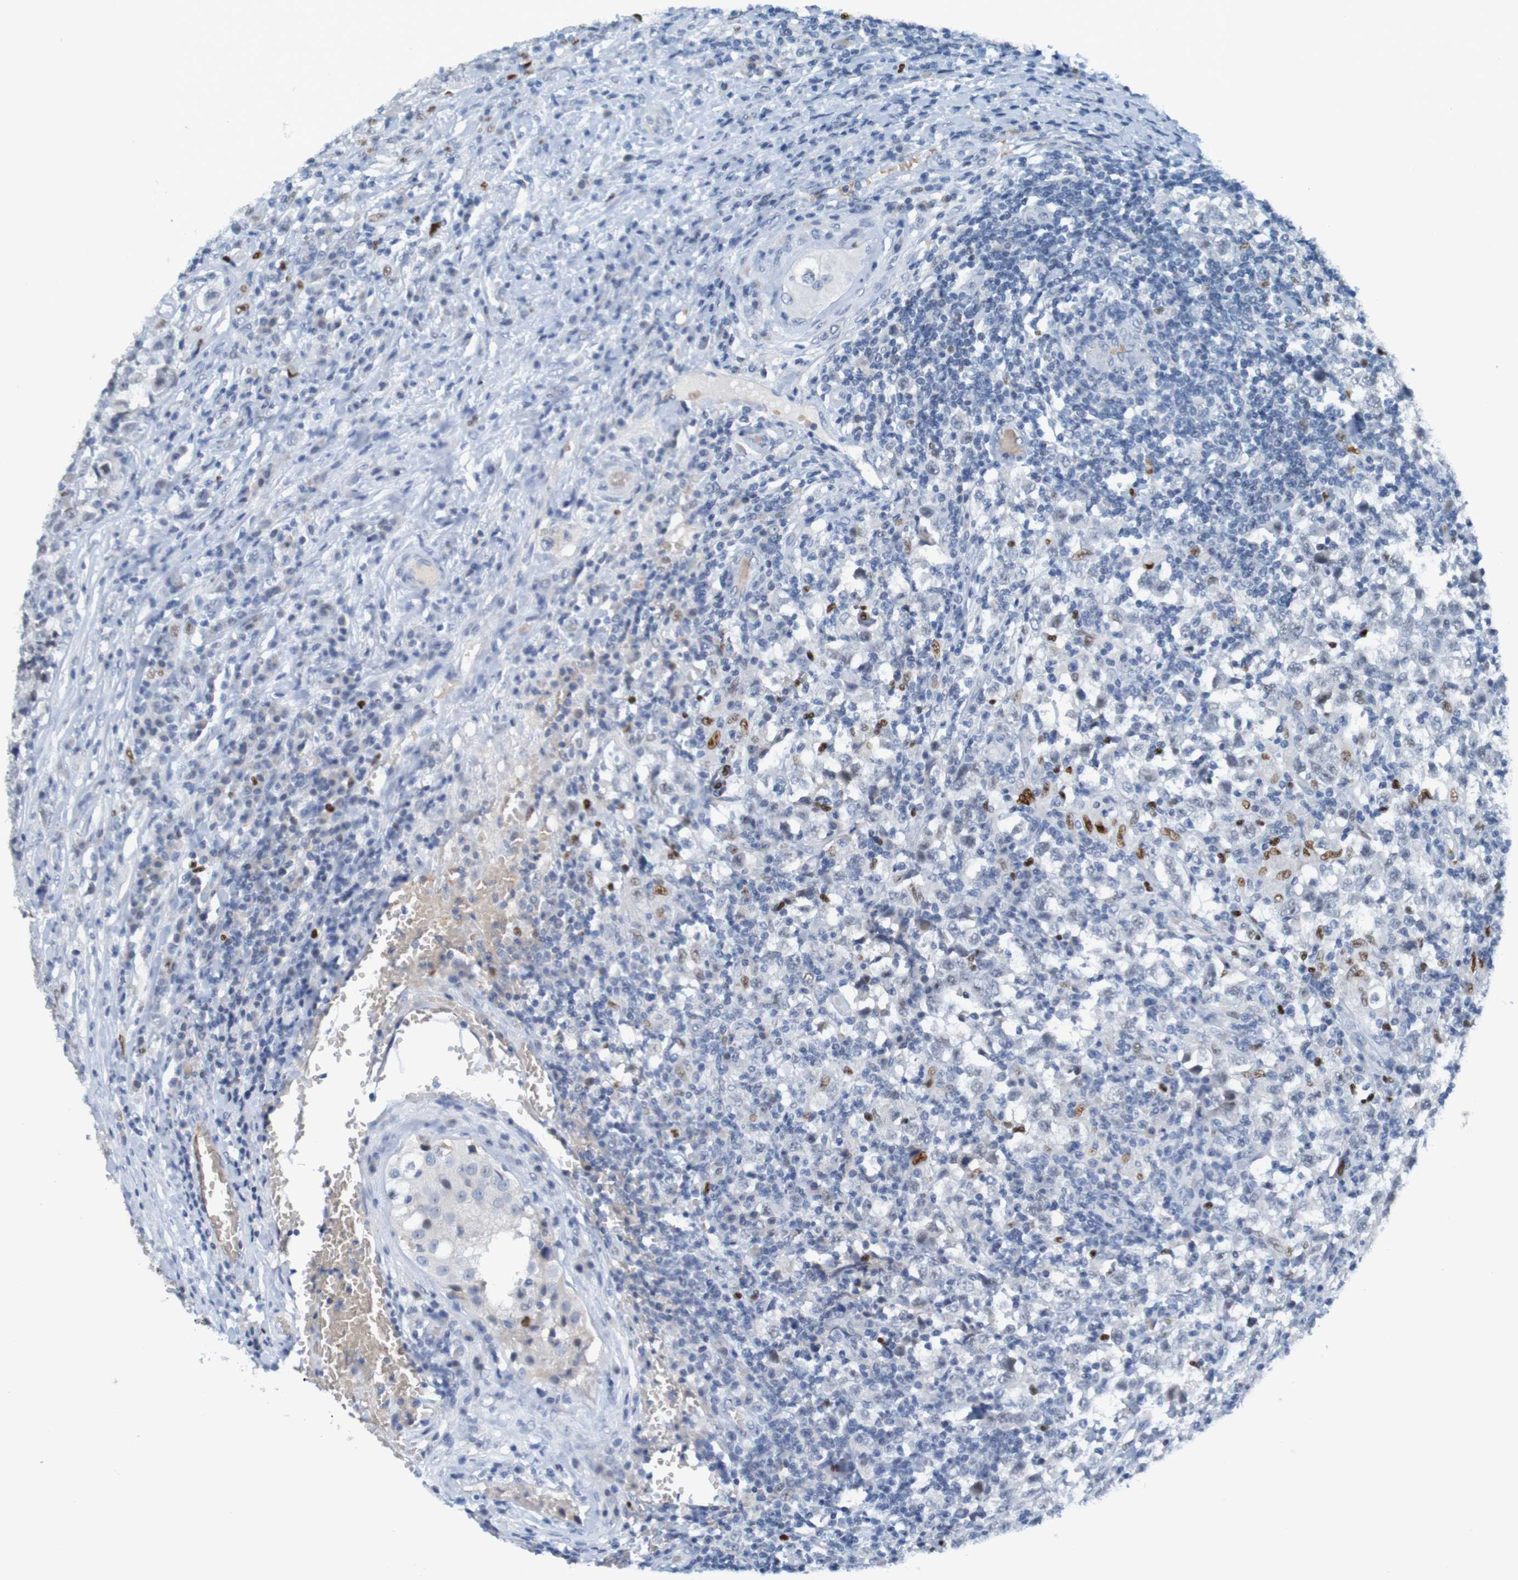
{"staining": {"intensity": "negative", "quantity": "none", "location": "none"}, "tissue": "testis cancer", "cell_type": "Tumor cells", "image_type": "cancer", "snomed": [{"axis": "morphology", "description": "Carcinoma, Embryonal, NOS"}, {"axis": "topography", "description": "Testis"}], "caption": "IHC micrograph of testis embryonal carcinoma stained for a protein (brown), which reveals no positivity in tumor cells. The staining was performed using DAB to visualize the protein expression in brown, while the nuclei were stained in blue with hematoxylin (Magnification: 20x).", "gene": "USP36", "patient": {"sex": "male", "age": 21}}